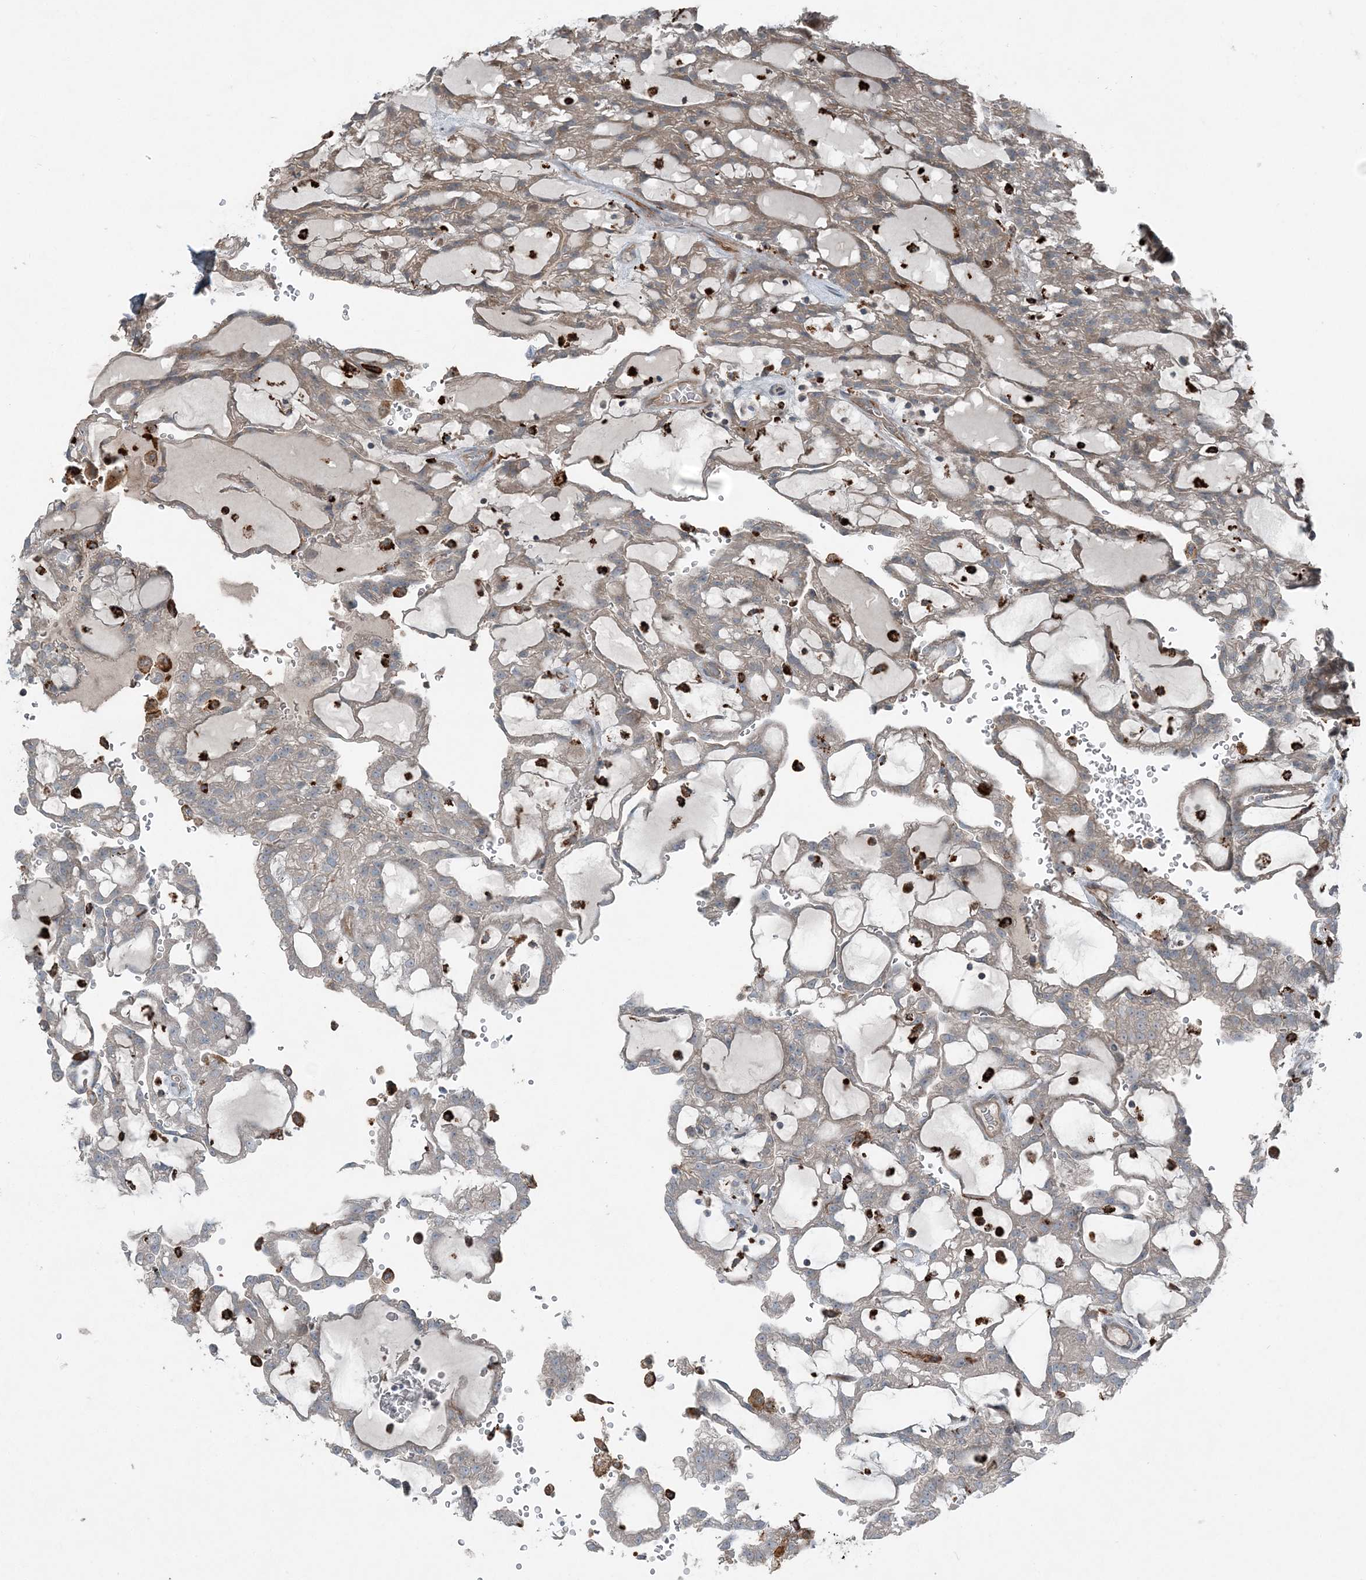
{"staining": {"intensity": "weak", "quantity": "25%-75%", "location": "cytoplasmic/membranous"}, "tissue": "renal cancer", "cell_type": "Tumor cells", "image_type": "cancer", "snomed": [{"axis": "morphology", "description": "Adenocarcinoma, NOS"}, {"axis": "topography", "description": "Kidney"}], "caption": "An immunohistochemistry (IHC) photomicrograph of tumor tissue is shown. Protein staining in brown labels weak cytoplasmic/membranous positivity in renal cancer within tumor cells. (Stains: DAB (3,3'-diaminobenzidine) in brown, nuclei in blue, Microscopy: brightfield microscopy at high magnification).", "gene": "KY", "patient": {"sex": "male", "age": 63}}